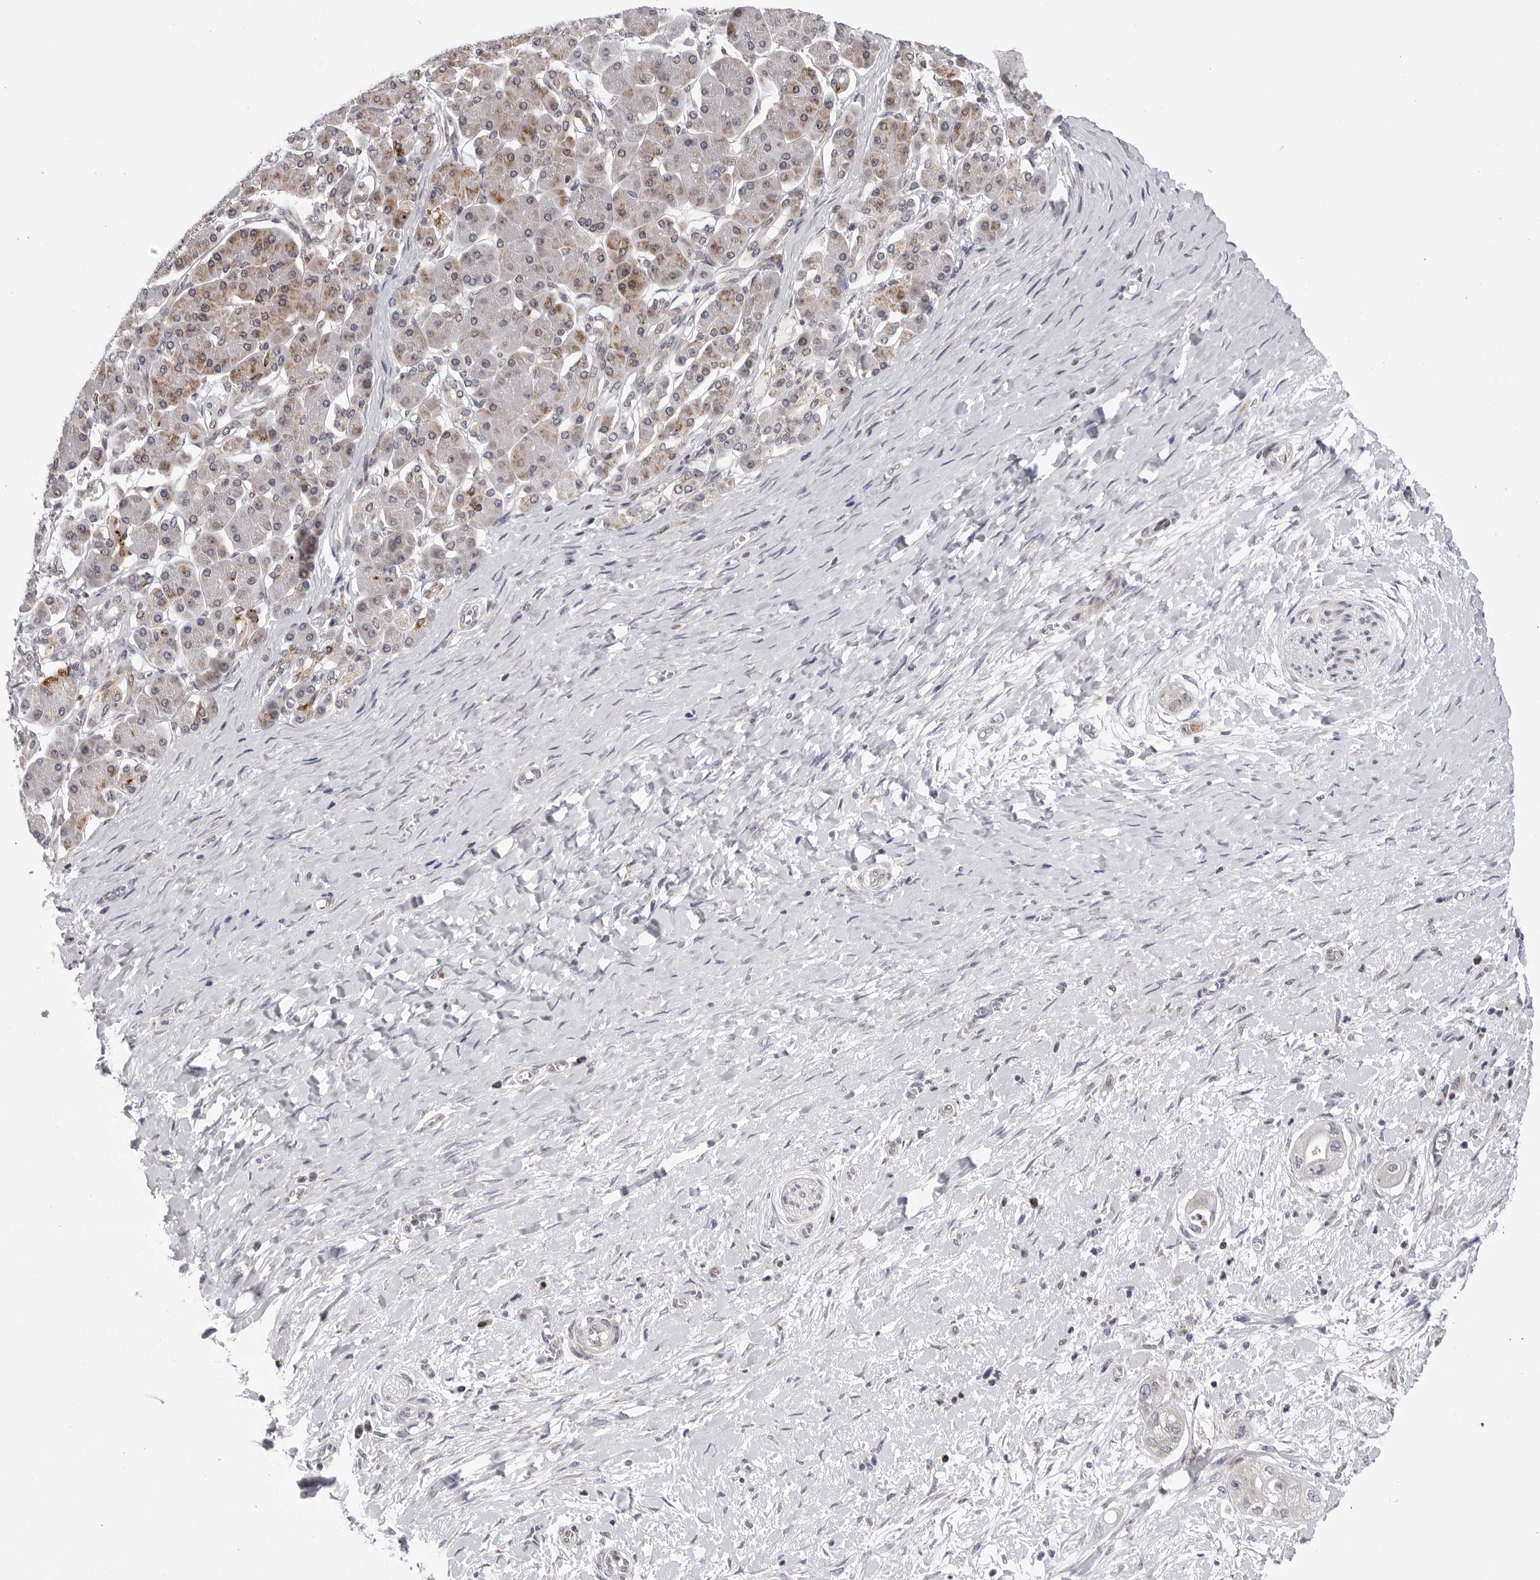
{"staining": {"intensity": "negative", "quantity": "none", "location": "none"}, "tissue": "pancreatic cancer", "cell_type": "Tumor cells", "image_type": "cancer", "snomed": [{"axis": "morphology", "description": "Adenocarcinoma, NOS"}, {"axis": "topography", "description": "Pancreas"}], "caption": "Human pancreatic adenocarcinoma stained for a protein using IHC shows no positivity in tumor cells.", "gene": "CDK20", "patient": {"sex": "male", "age": 58}}